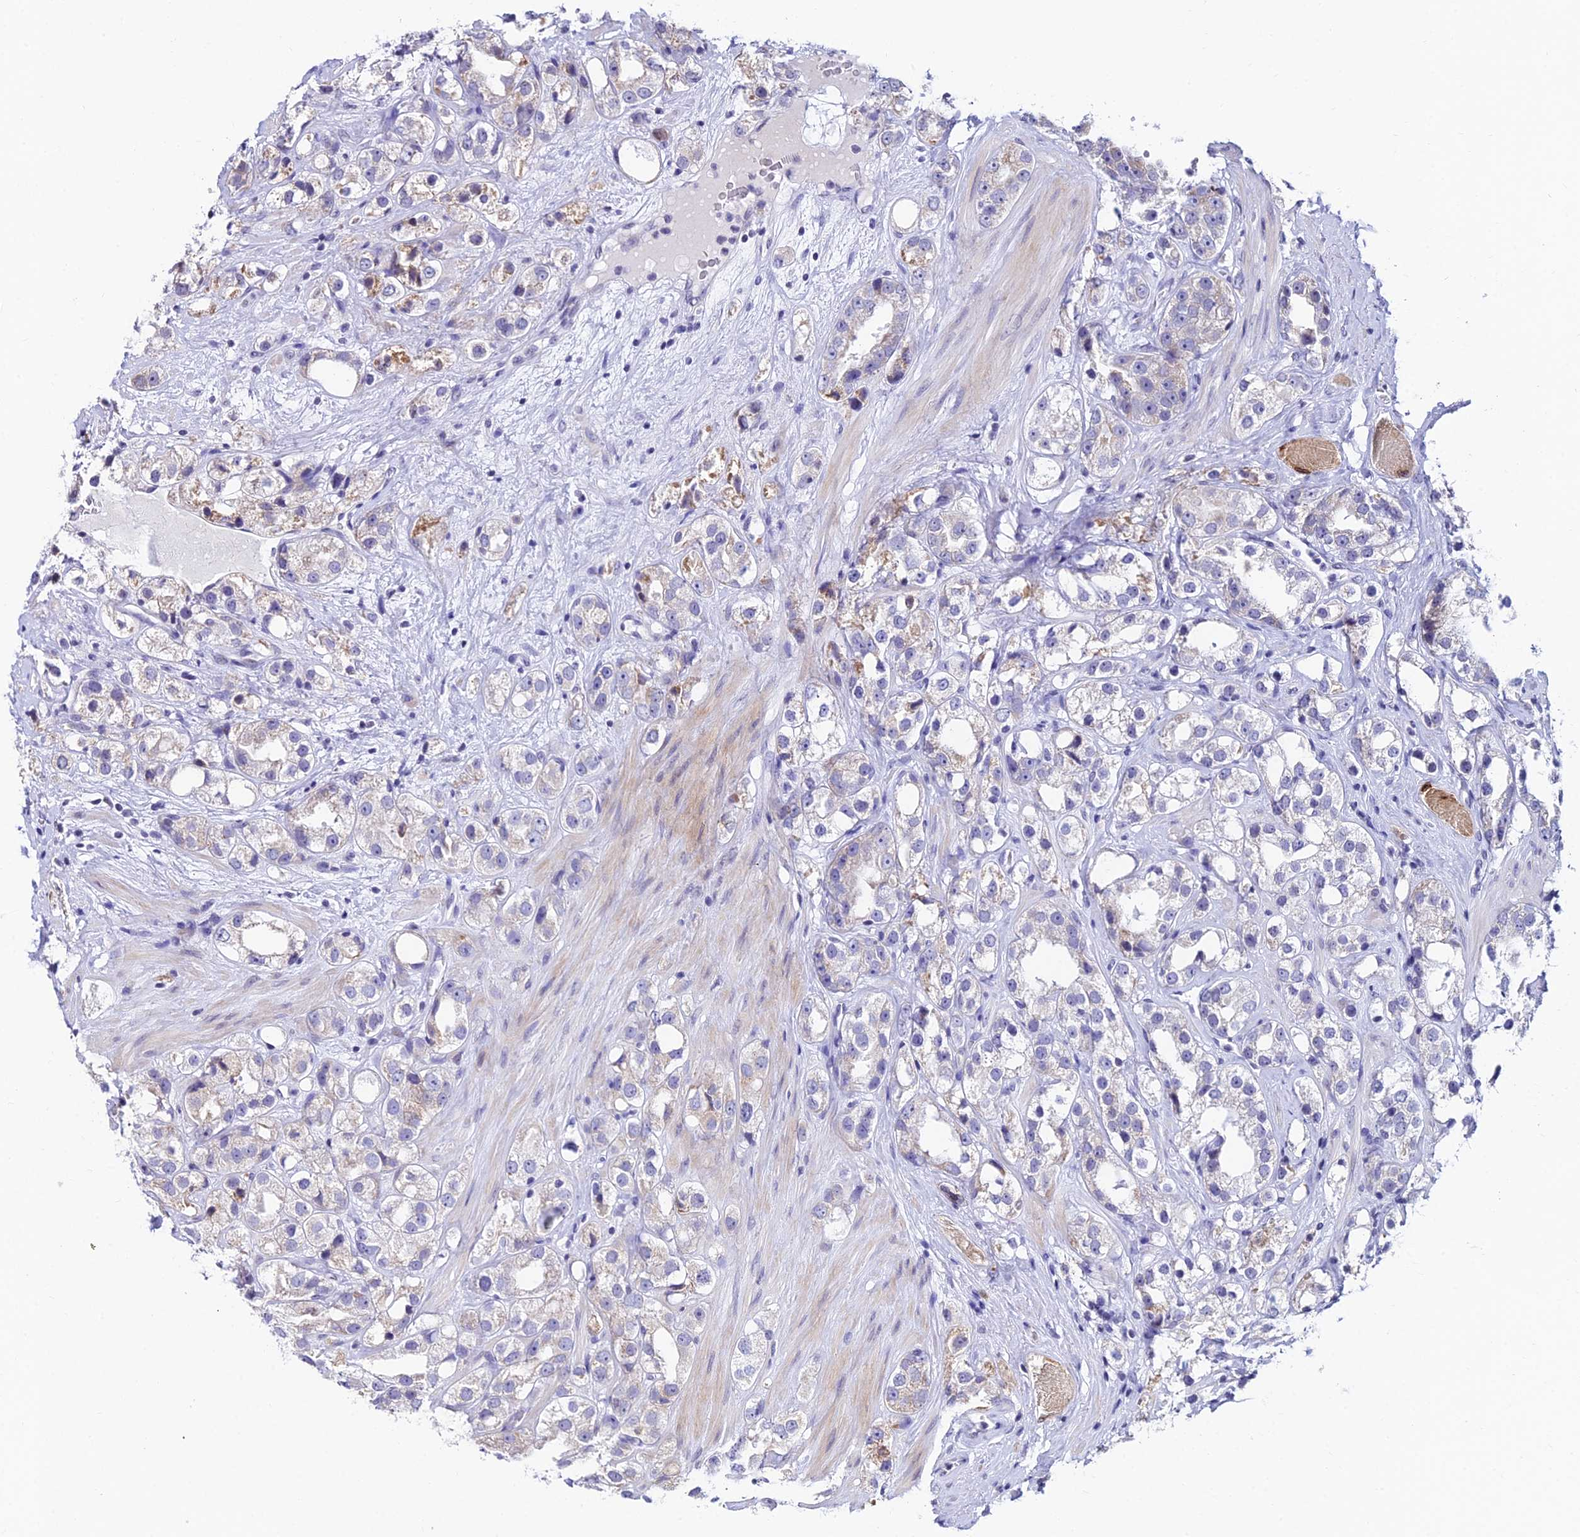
{"staining": {"intensity": "weak", "quantity": "<25%", "location": "cytoplasmic/membranous"}, "tissue": "prostate cancer", "cell_type": "Tumor cells", "image_type": "cancer", "snomed": [{"axis": "morphology", "description": "Adenocarcinoma, NOS"}, {"axis": "topography", "description": "Prostate"}], "caption": "Prostate adenocarcinoma was stained to show a protein in brown. There is no significant expression in tumor cells. (Immunohistochemistry (ihc), brightfield microscopy, high magnification).", "gene": "CDNF", "patient": {"sex": "male", "age": 79}}